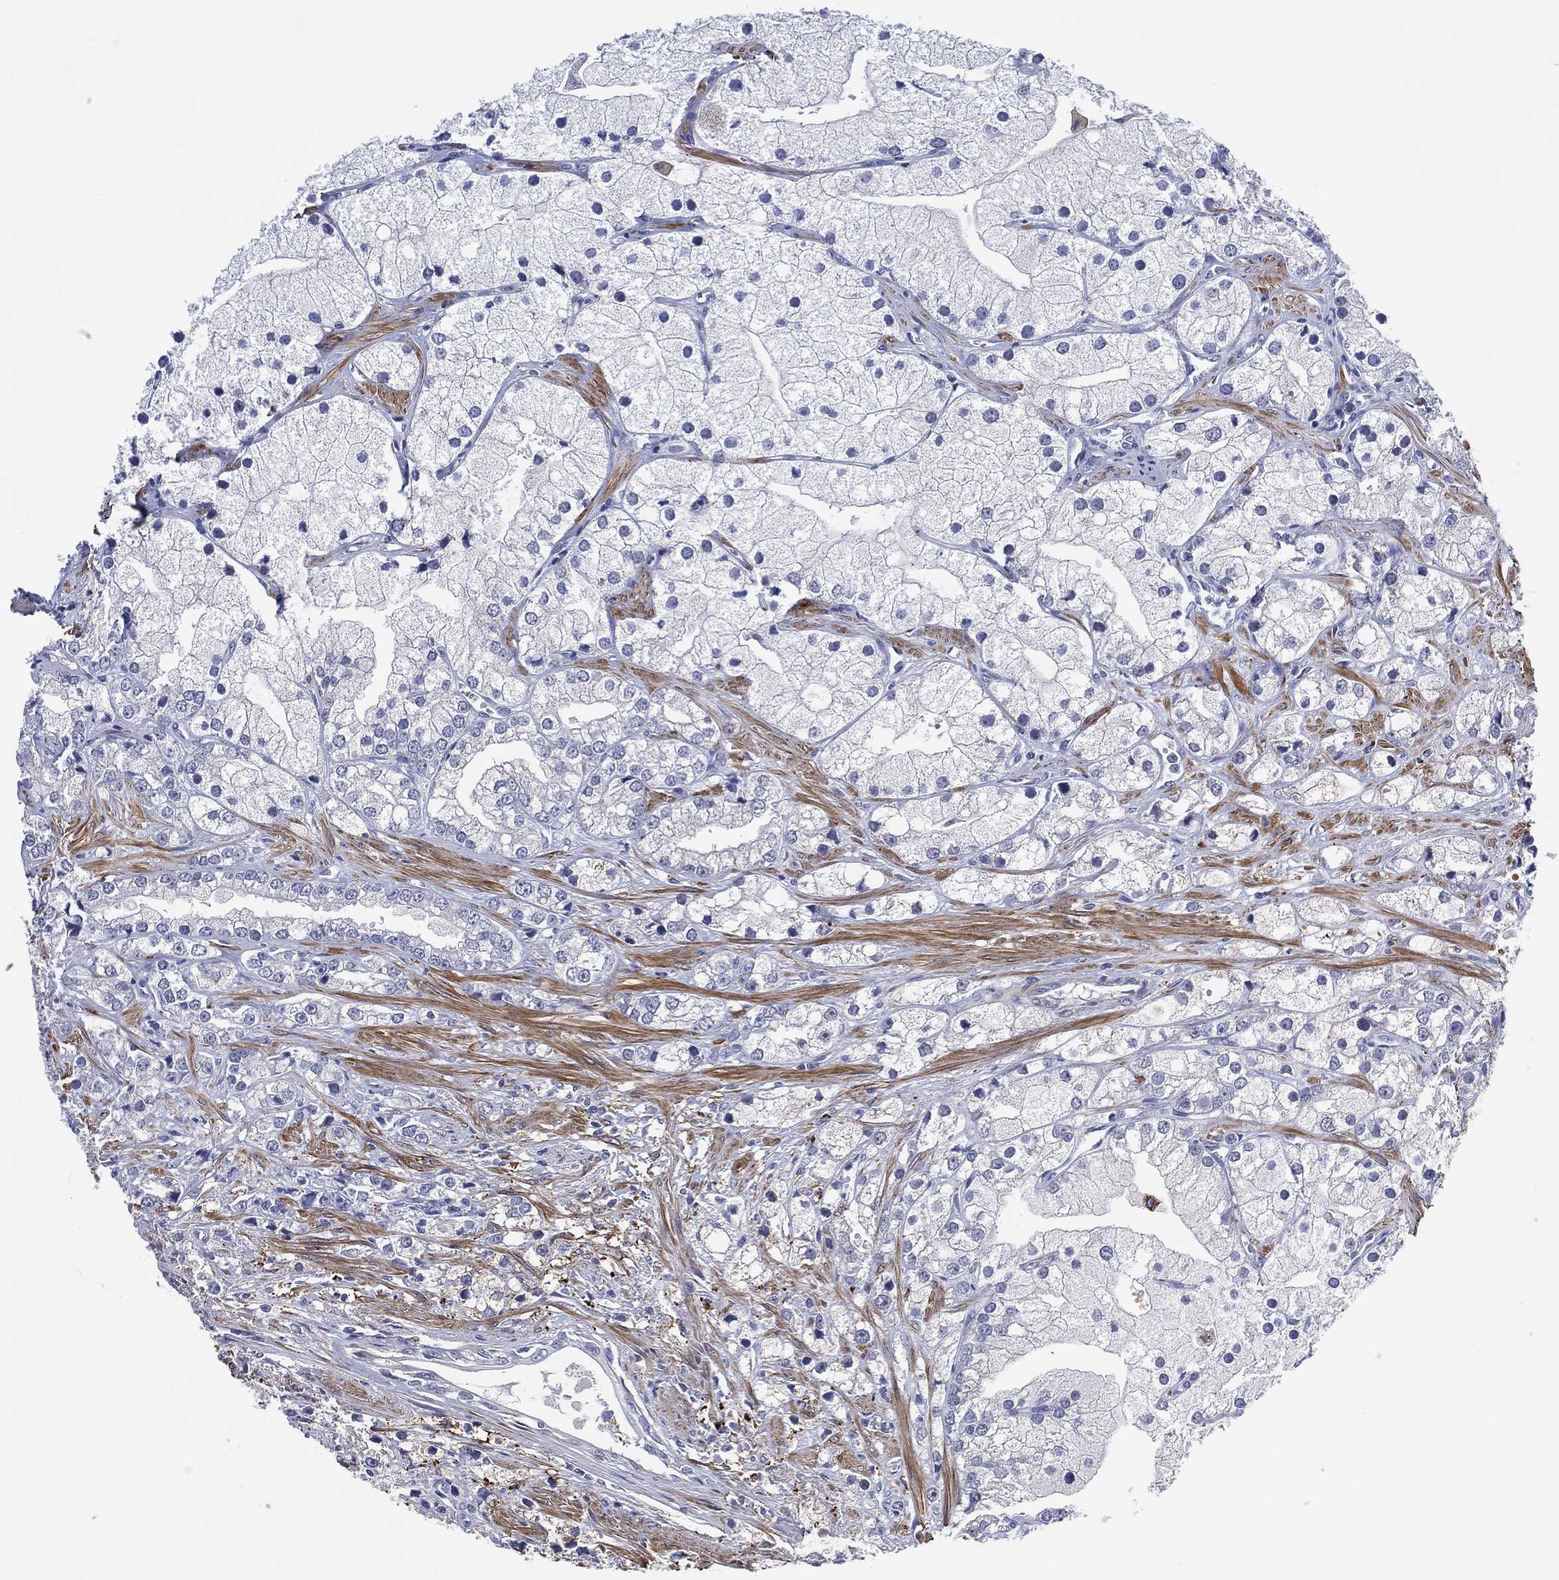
{"staining": {"intensity": "negative", "quantity": "none", "location": "none"}, "tissue": "prostate cancer", "cell_type": "Tumor cells", "image_type": "cancer", "snomed": [{"axis": "morphology", "description": "Adenocarcinoma, NOS"}, {"axis": "topography", "description": "Prostate and seminal vesicle, NOS"}, {"axis": "topography", "description": "Prostate"}], "caption": "An IHC histopathology image of prostate adenocarcinoma is shown. There is no staining in tumor cells of prostate adenocarcinoma.", "gene": "CLIP3", "patient": {"sex": "male", "age": 79}}